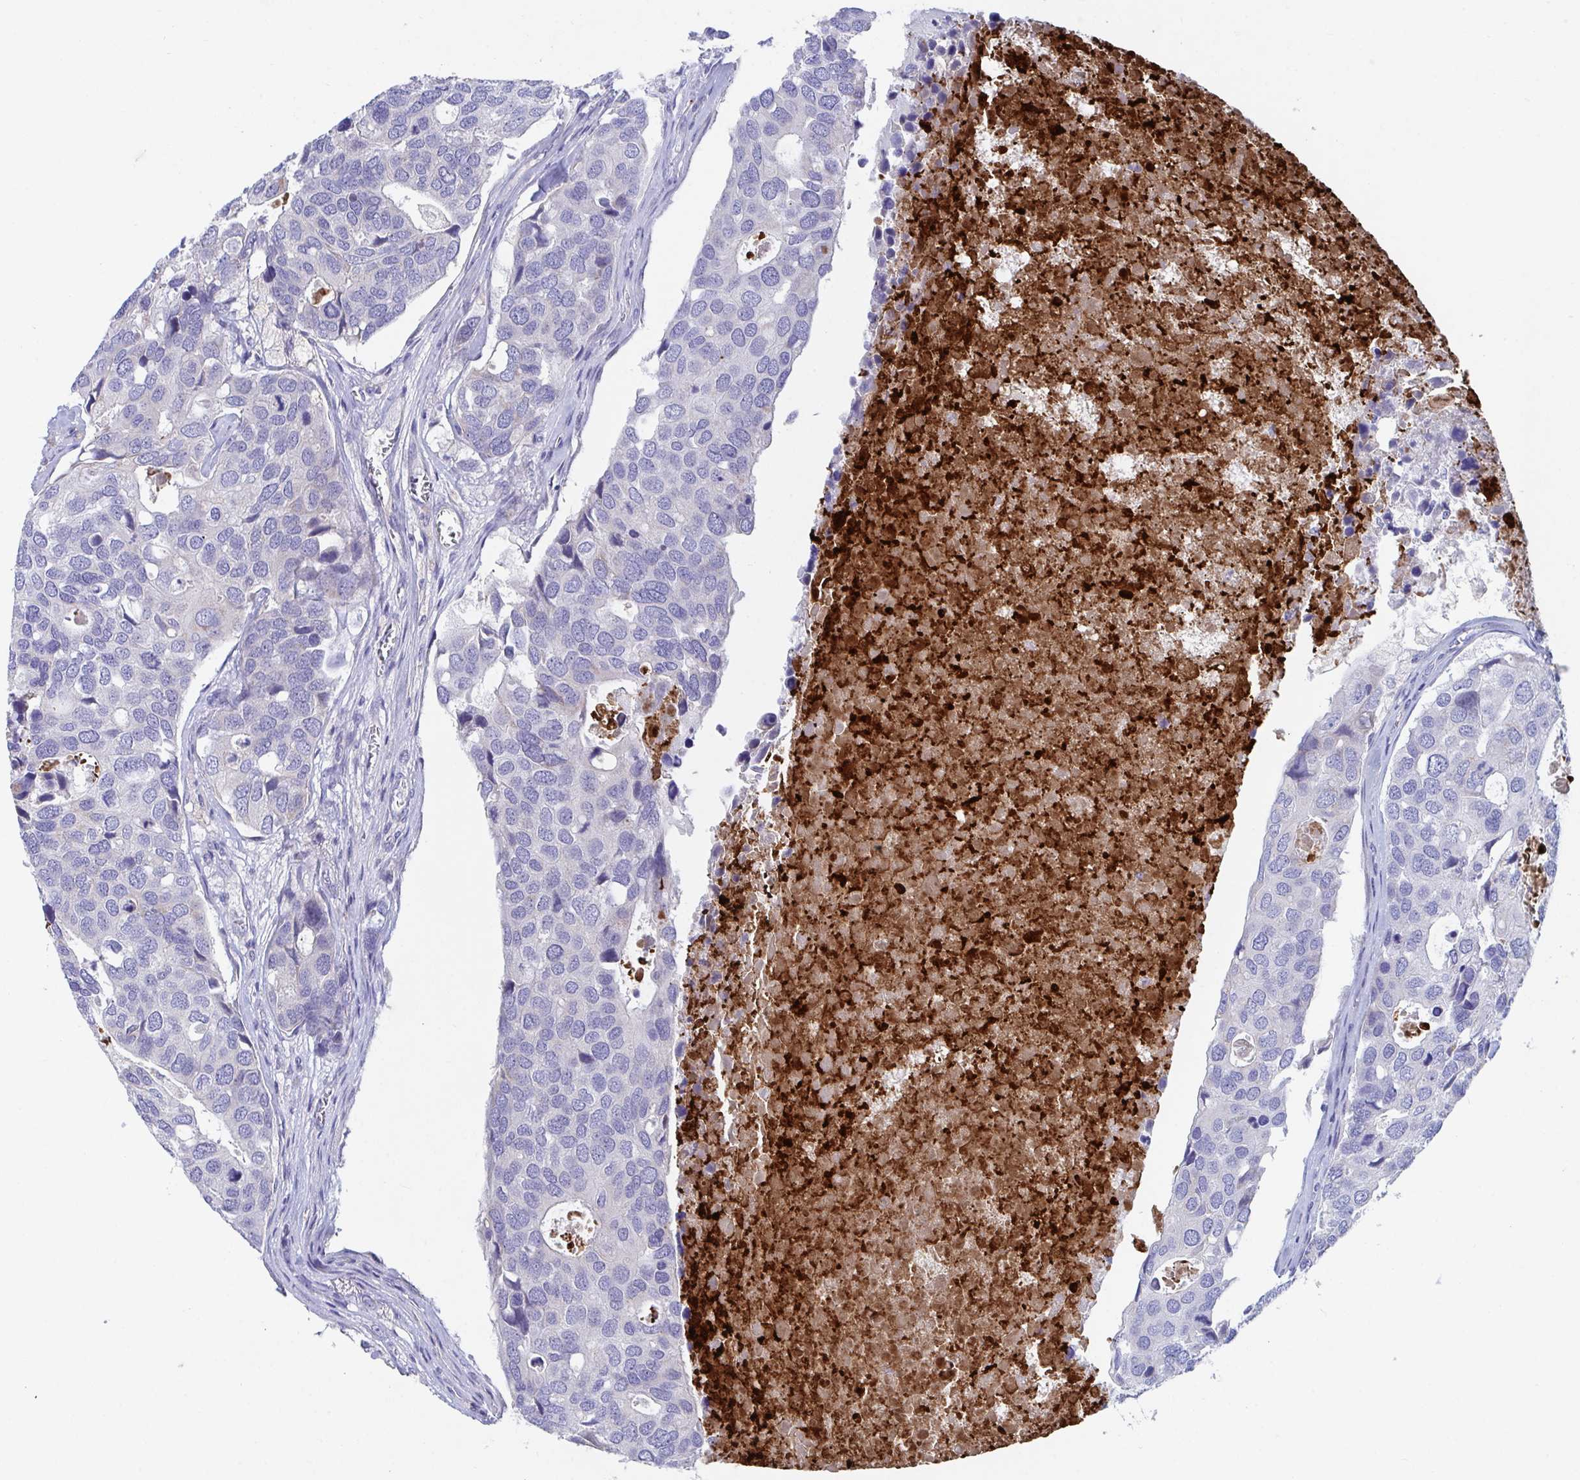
{"staining": {"intensity": "negative", "quantity": "none", "location": "none"}, "tissue": "breast cancer", "cell_type": "Tumor cells", "image_type": "cancer", "snomed": [{"axis": "morphology", "description": "Duct carcinoma"}, {"axis": "topography", "description": "Breast"}], "caption": "There is no significant staining in tumor cells of invasive ductal carcinoma (breast).", "gene": "ZNF561", "patient": {"sex": "female", "age": 83}}